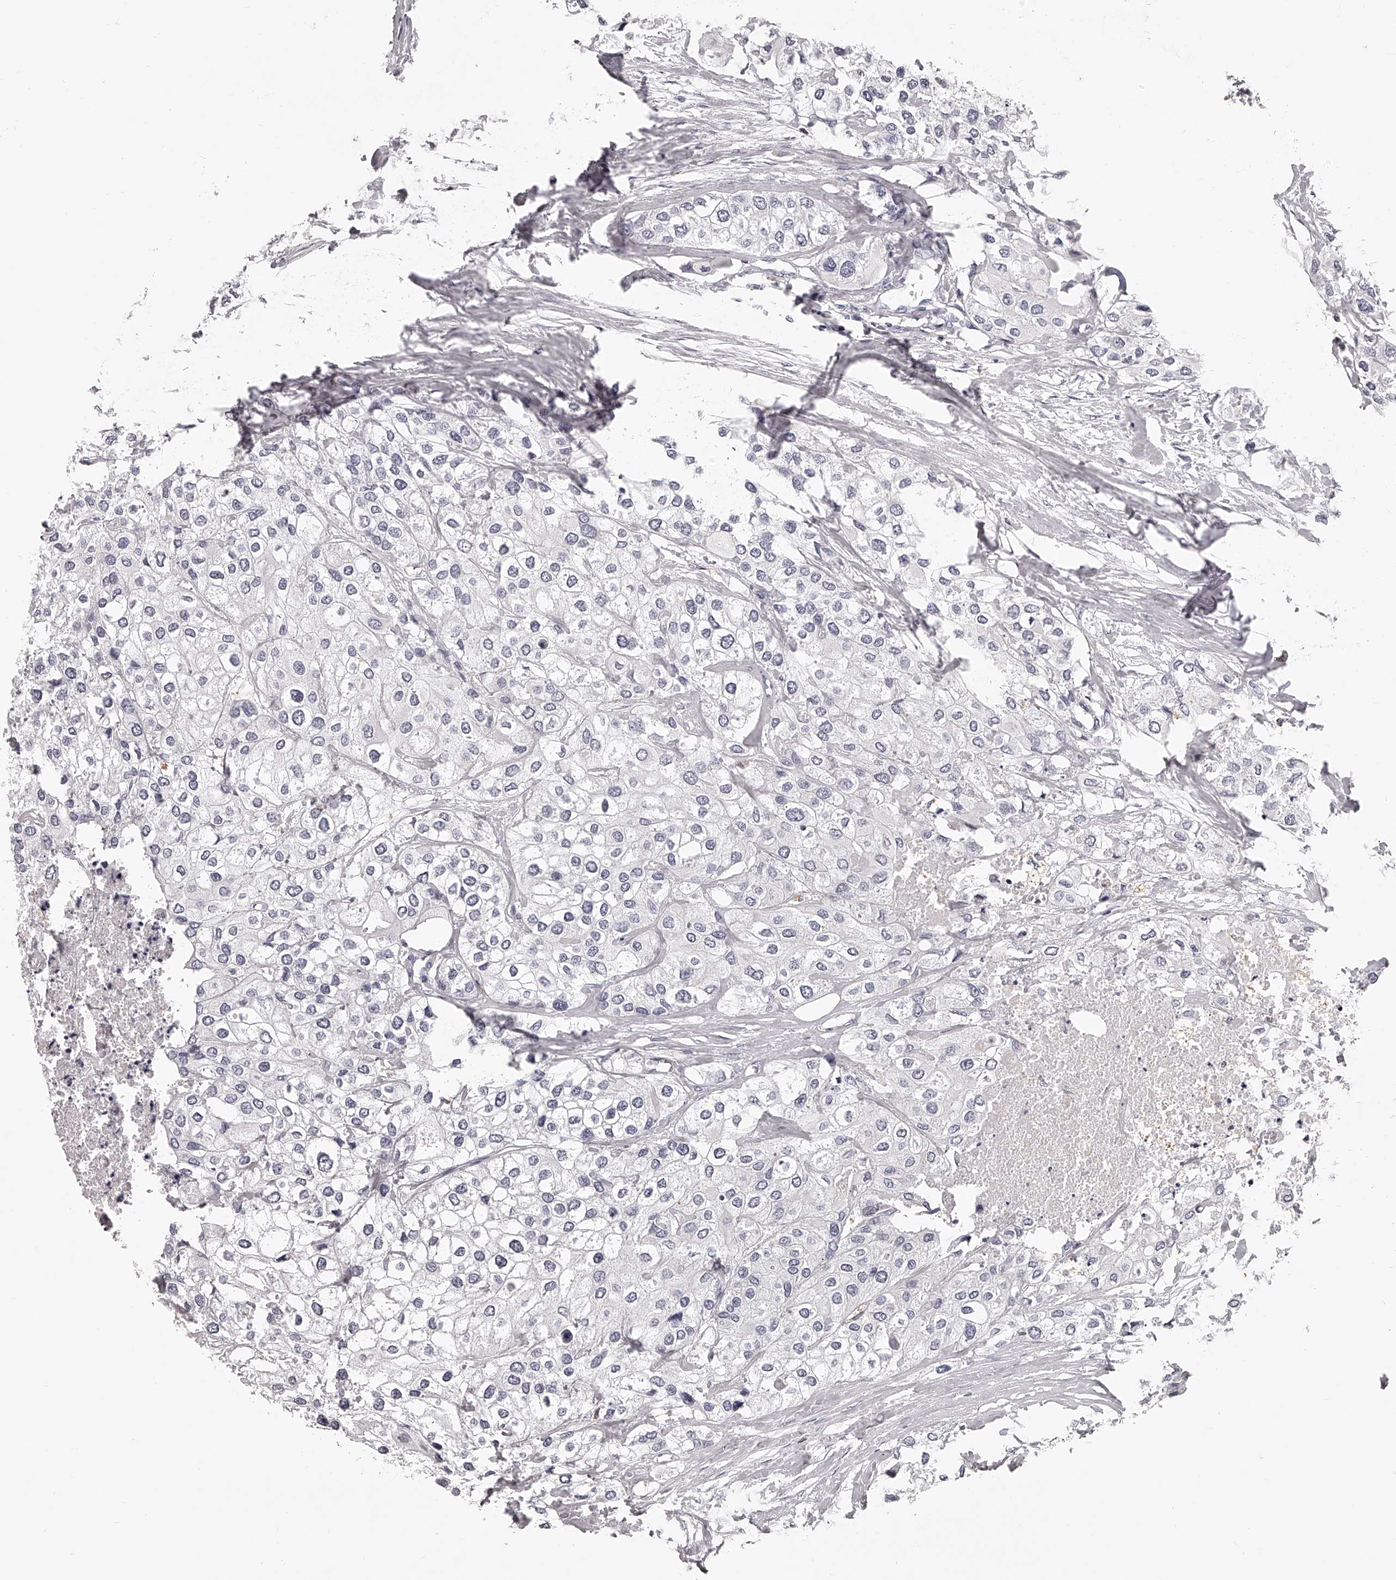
{"staining": {"intensity": "negative", "quantity": "none", "location": "none"}, "tissue": "urothelial cancer", "cell_type": "Tumor cells", "image_type": "cancer", "snomed": [{"axis": "morphology", "description": "Urothelial carcinoma, High grade"}, {"axis": "topography", "description": "Urinary bladder"}], "caption": "The immunohistochemistry (IHC) photomicrograph has no significant staining in tumor cells of urothelial carcinoma (high-grade) tissue. (Stains: DAB (3,3'-diaminobenzidine) immunohistochemistry with hematoxylin counter stain, Microscopy: brightfield microscopy at high magnification).", "gene": "DMRT1", "patient": {"sex": "male", "age": 64}}